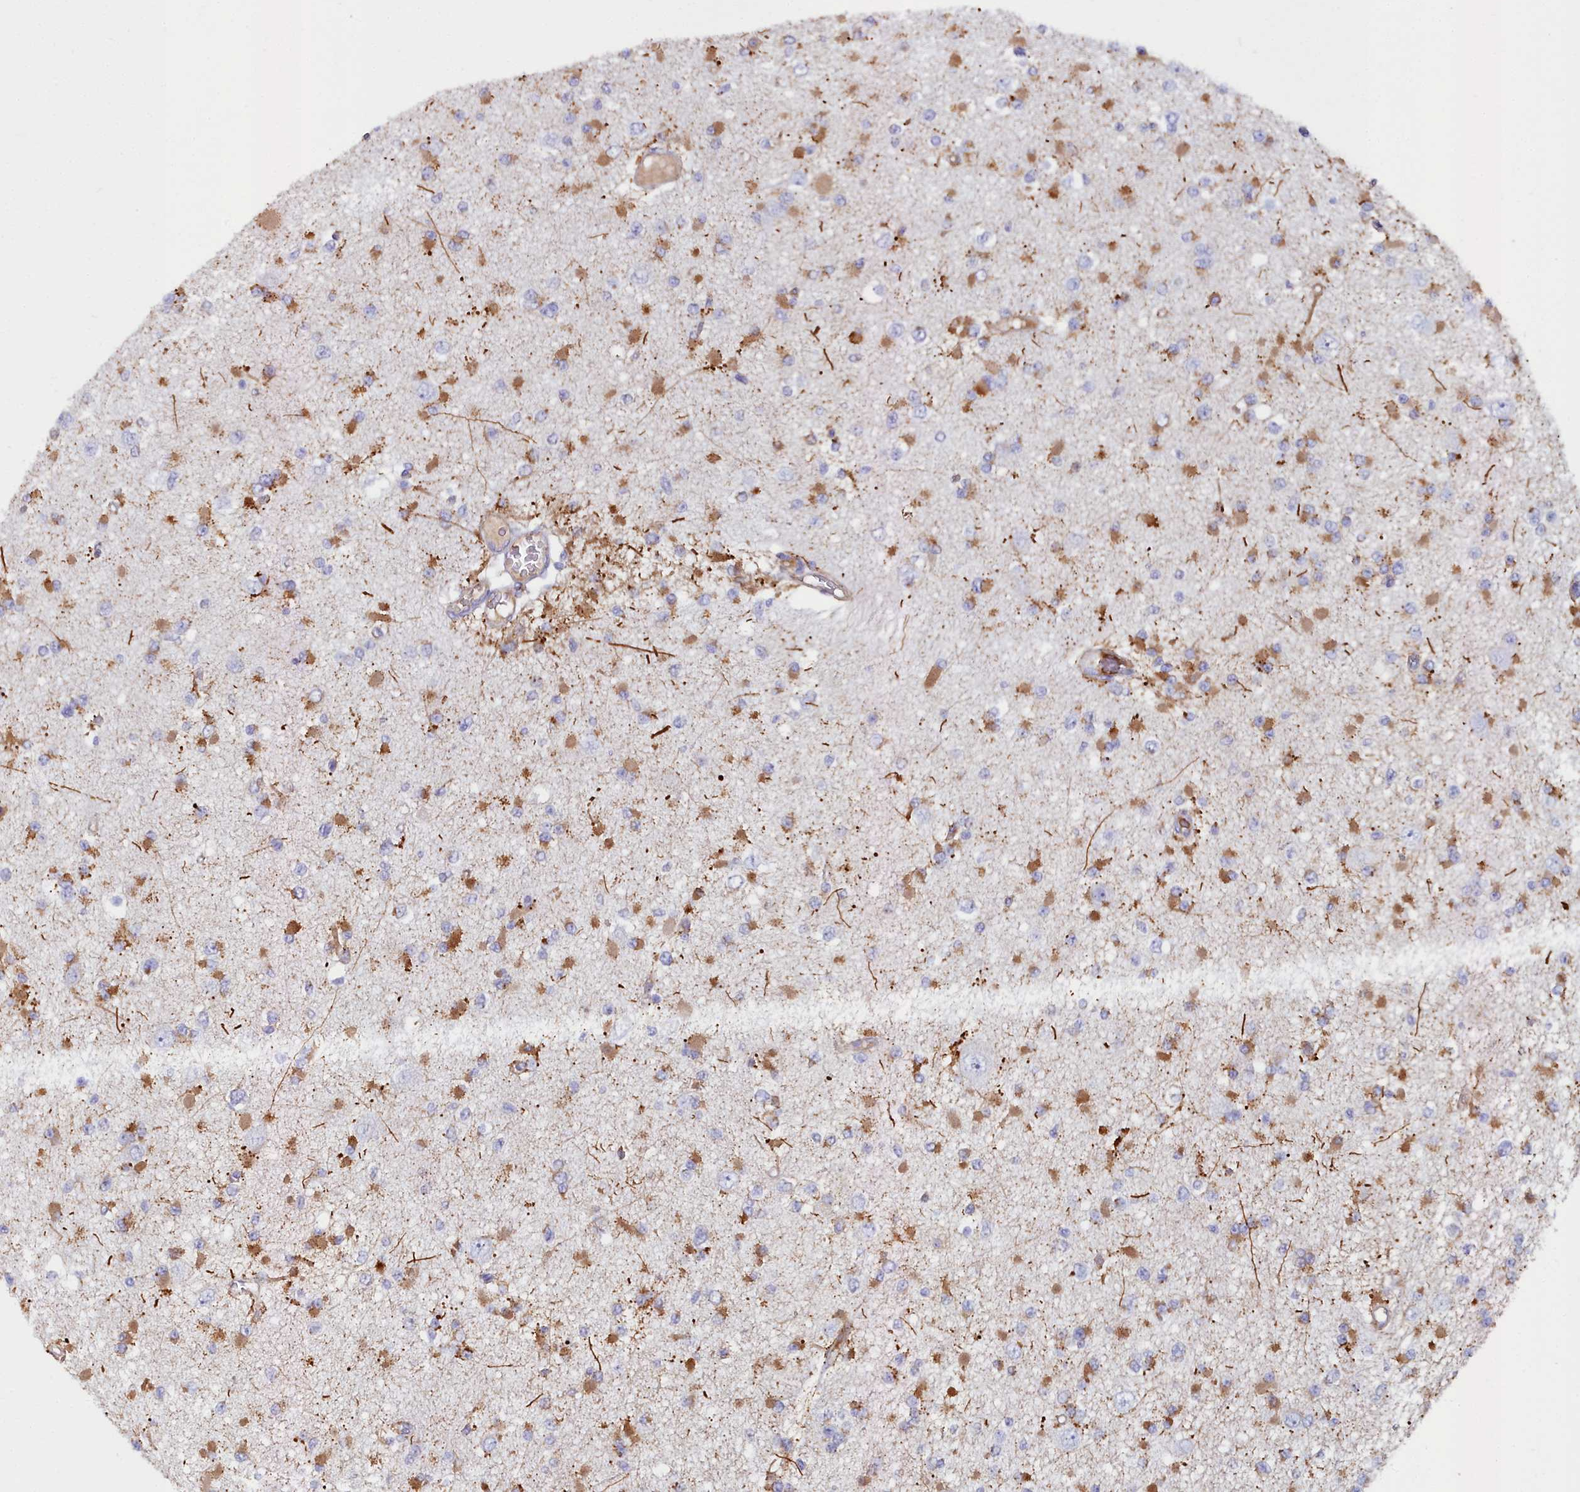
{"staining": {"intensity": "moderate", "quantity": "25%-75%", "location": "cytoplasmic/membranous"}, "tissue": "glioma", "cell_type": "Tumor cells", "image_type": "cancer", "snomed": [{"axis": "morphology", "description": "Glioma, malignant, Low grade"}, {"axis": "topography", "description": "Brain"}], "caption": "Brown immunohistochemical staining in glioma demonstrates moderate cytoplasmic/membranous expression in about 25%-75% of tumor cells. (brown staining indicates protein expression, while blue staining denotes nuclei).", "gene": "SLC49A3", "patient": {"sex": "female", "age": 22}}